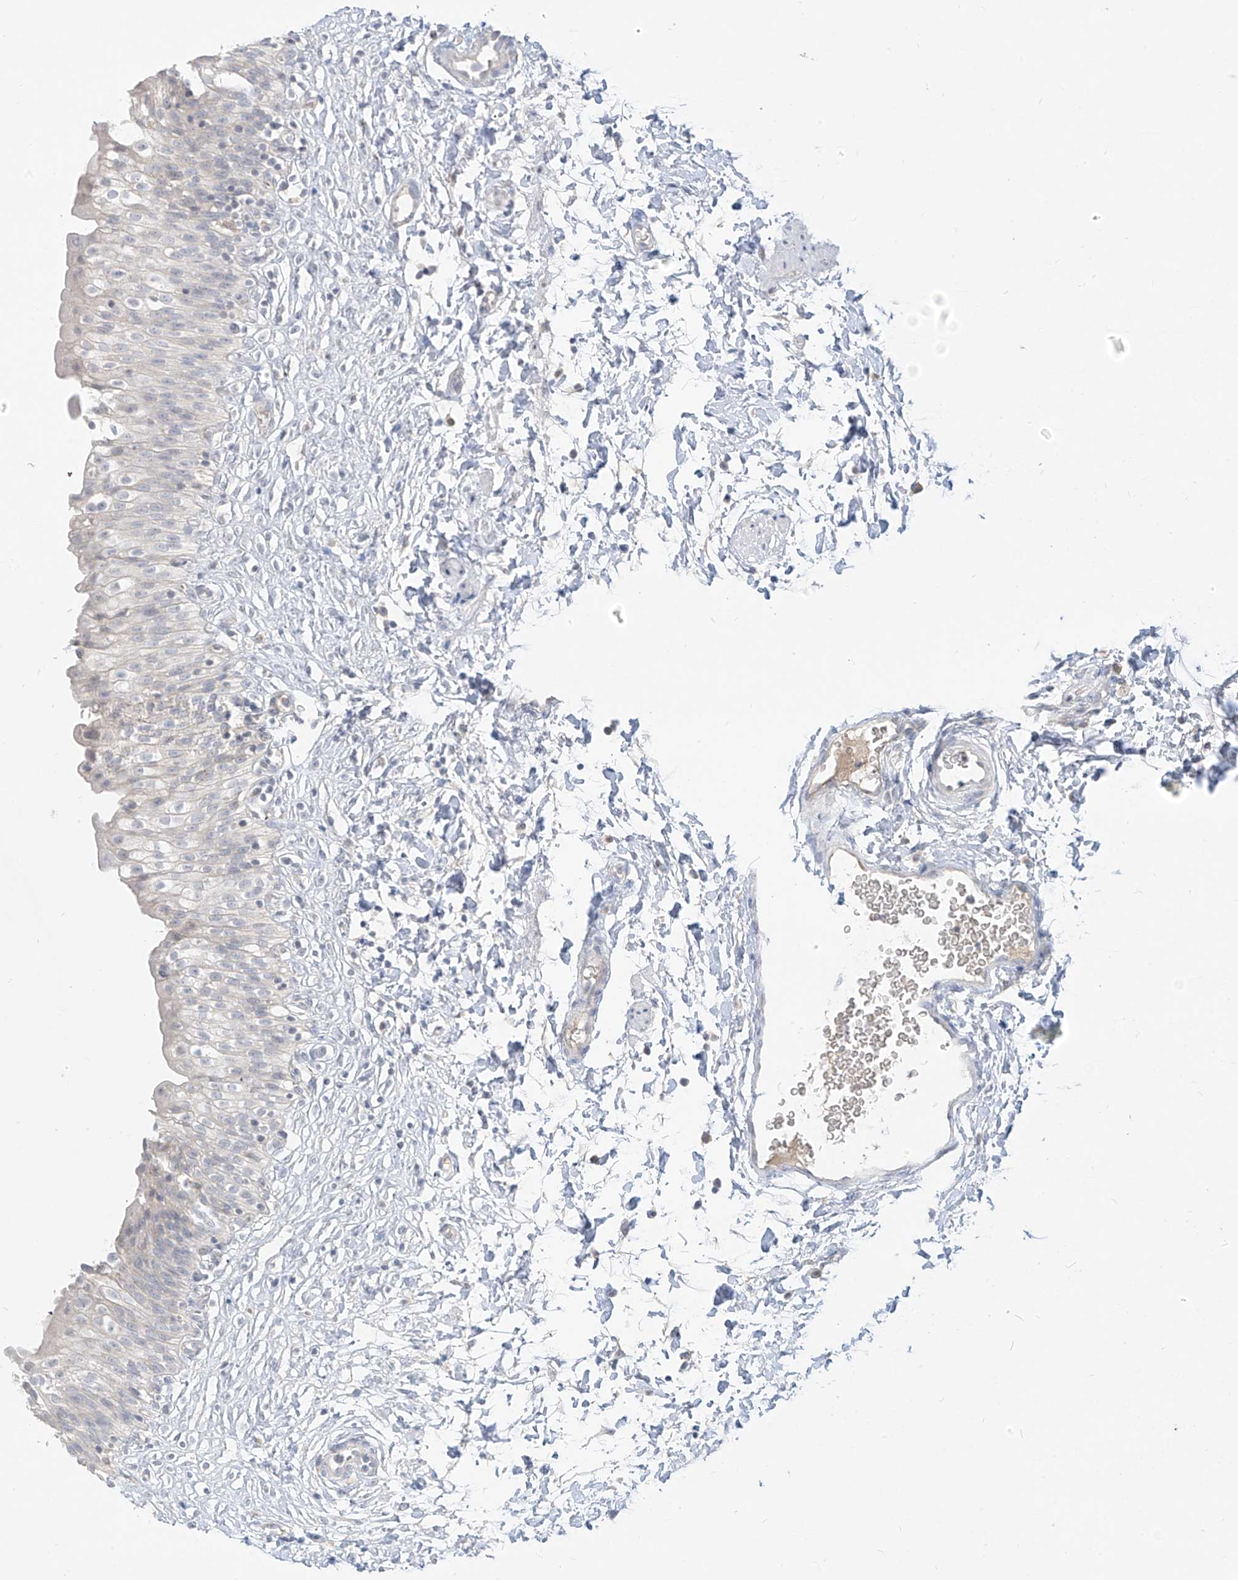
{"staining": {"intensity": "negative", "quantity": "none", "location": "none"}, "tissue": "urinary bladder", "cell_type": "Urothelial cells", "image_type": "normal", "snomed": [{"axis": "morphology", "description": "Normal tissue, NOS"}, {"axis": "topography", "description": "Urinary bladder"}], "caption": "Urothelial cells show no significant staining in normal urinary bladder. The staining is performed using DAB (3,3'-diaminobenzidine) brown chromogen with nuclei counter-stained in using hematoxylin.", "gene": "C2orf42", "patient": {"sex": "male", "age": 55}}